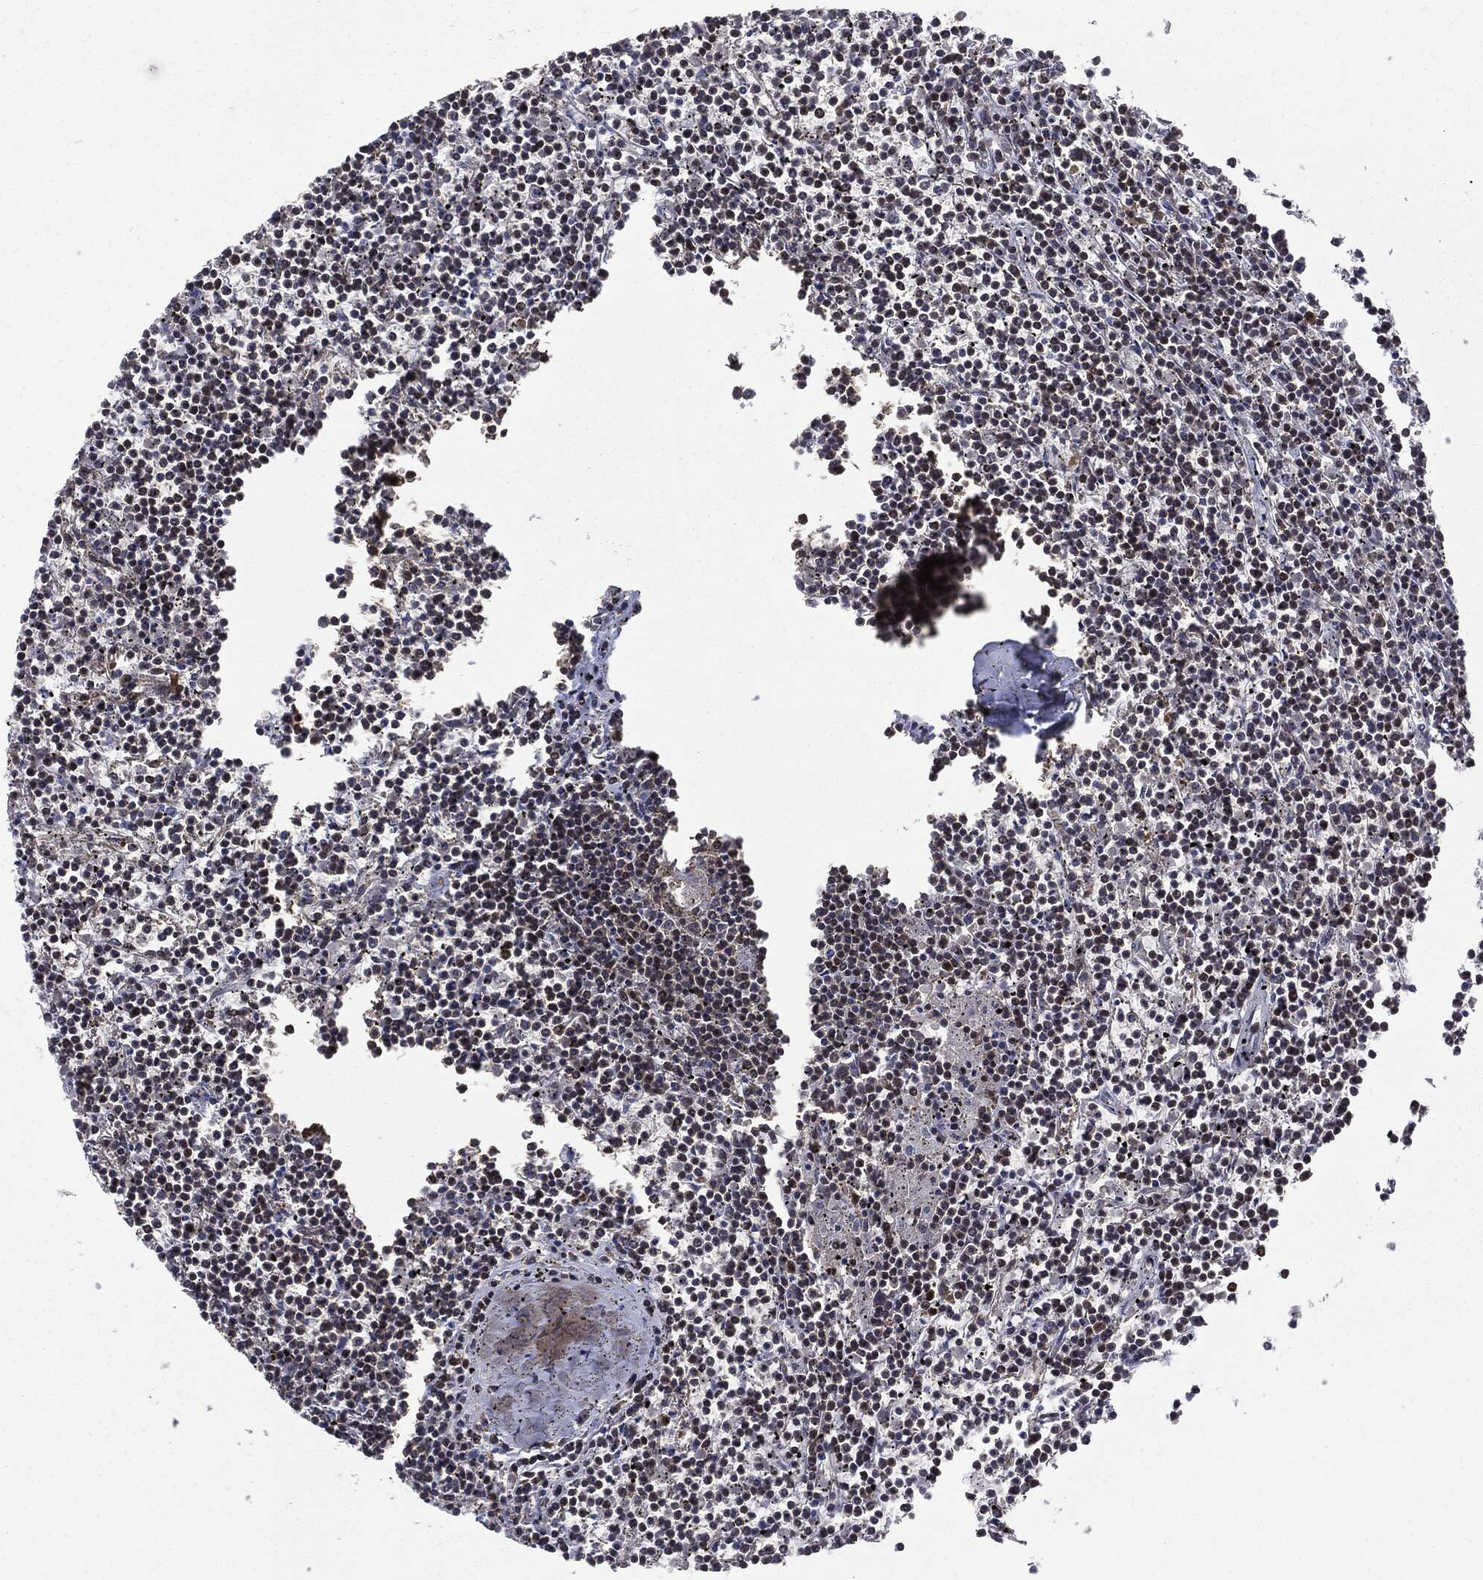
{"staining": {"intensity": "weak", "quantity": "<25%", "location": "nuclear"}, "tissue": "lymphoma", "cell_type": "Tumor cells", "image_type": "cancer", "snomed": [{"axis": "morphology", "description": "Malignant lymphoma, non-Hodgkin's type, Low grade"}, {"axis": "topography", "description": "Spleen"}], "caption": "DAB immunohistochemical staining of lymphoma exhibits no significant positivity in tumor cells.", "gene": "PTPA", "patient": {"sex": "female", "age": 19}}